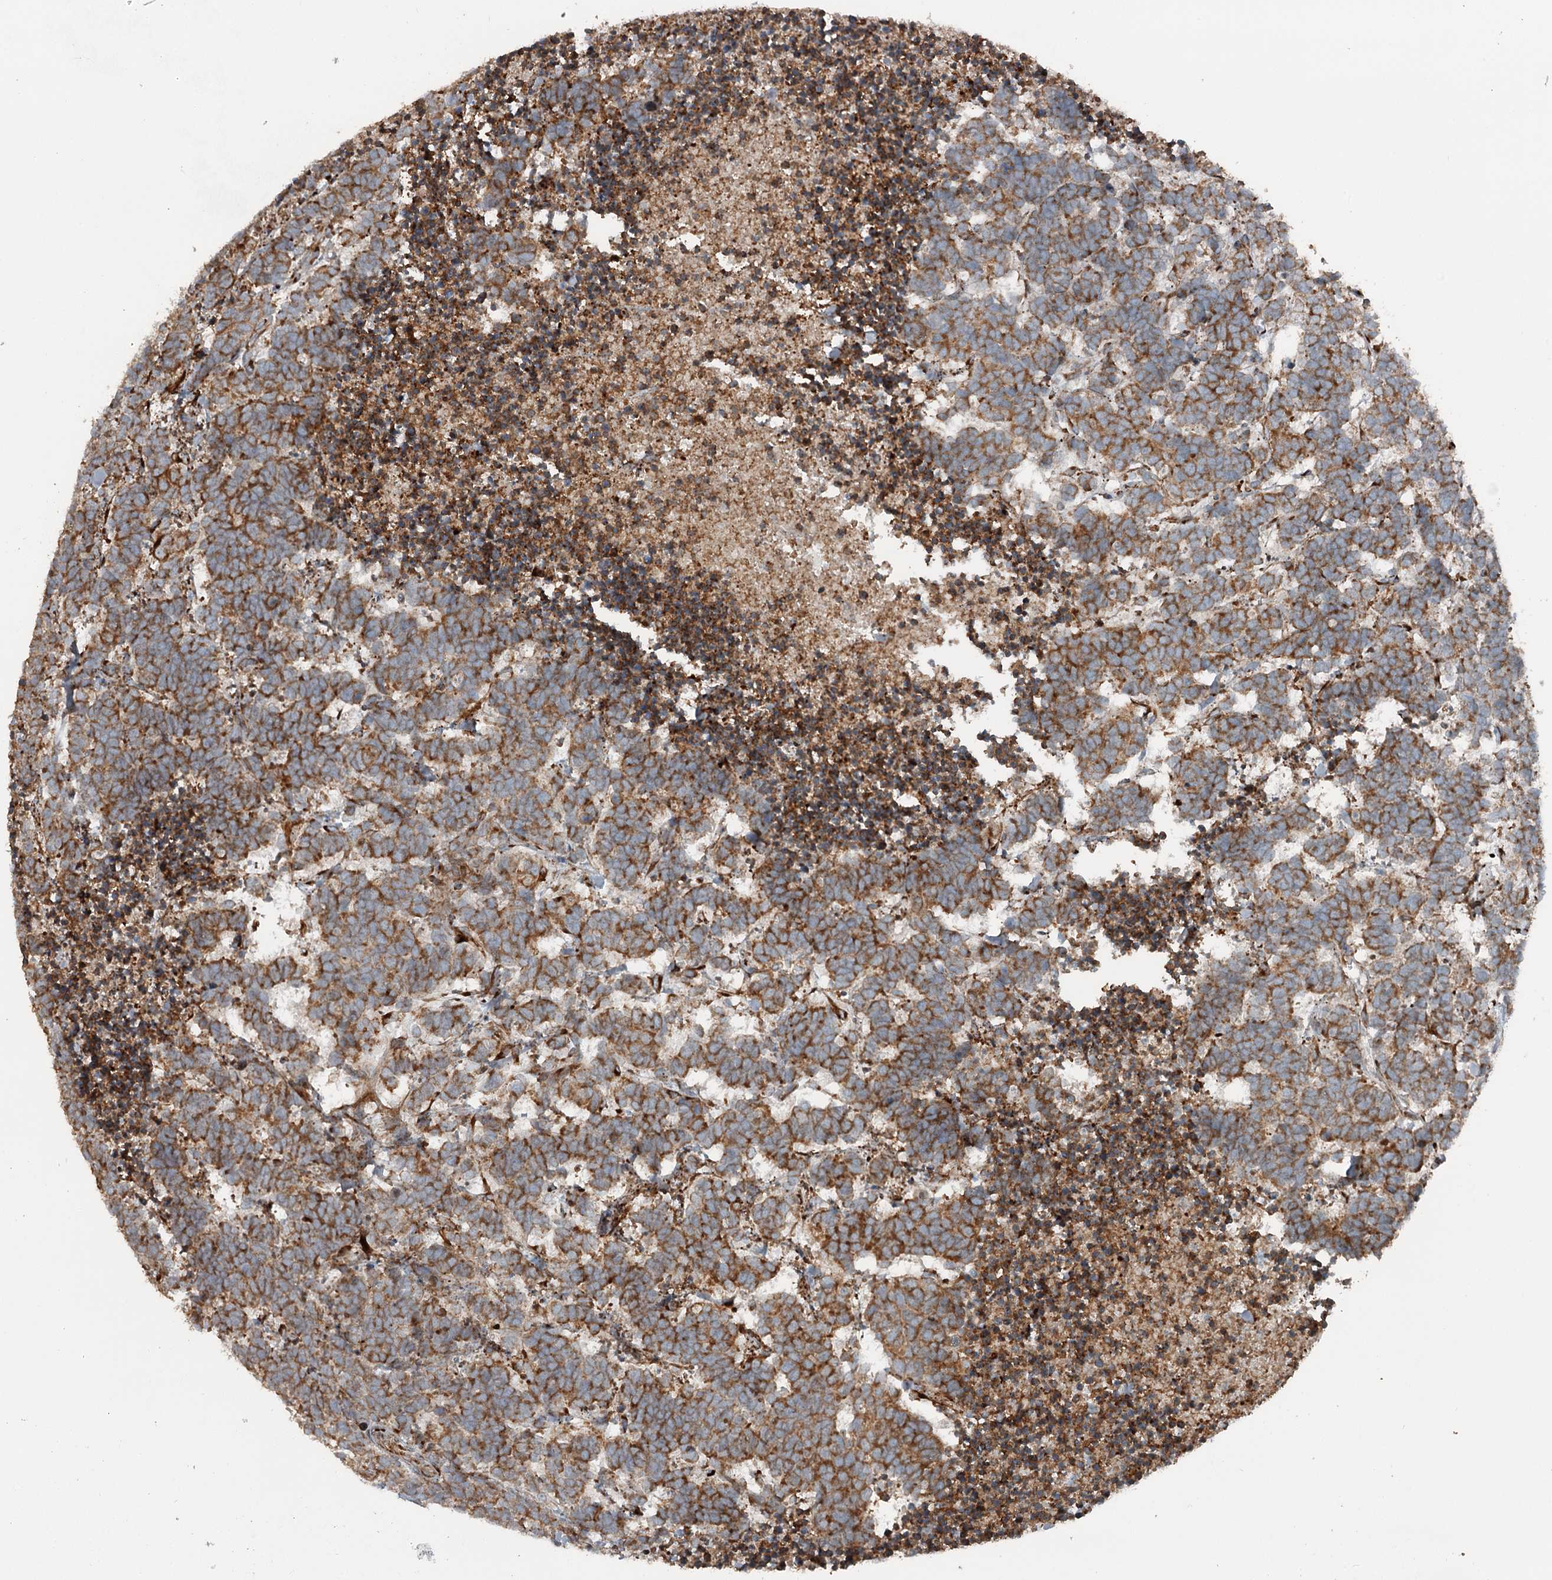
{"staining": {"intensity": "moderate", "quantity": ">75%", "location": "cytoplasmic/membranous"}, "tissue": "carcinoid", "cell_type": "Tumor cells", "image_type": "cancer", "snomed": [{"axis": "morphology", "description": "Carcinoma, NOS"}, {"axis": "morphology", "description": "Carcinoid, malignant, NOS"}, {"axis": "topography", "description": "Urinary bladder"}], "caption": "Immunohistochemistry (IHC) of human malignant carcinoid exhibits medium levels of moderate cytoplasmic/membranous staining in about >75% of tumor cells.", "gene": "RASSF8", "patient": {"sex": "male", "age": 57}}